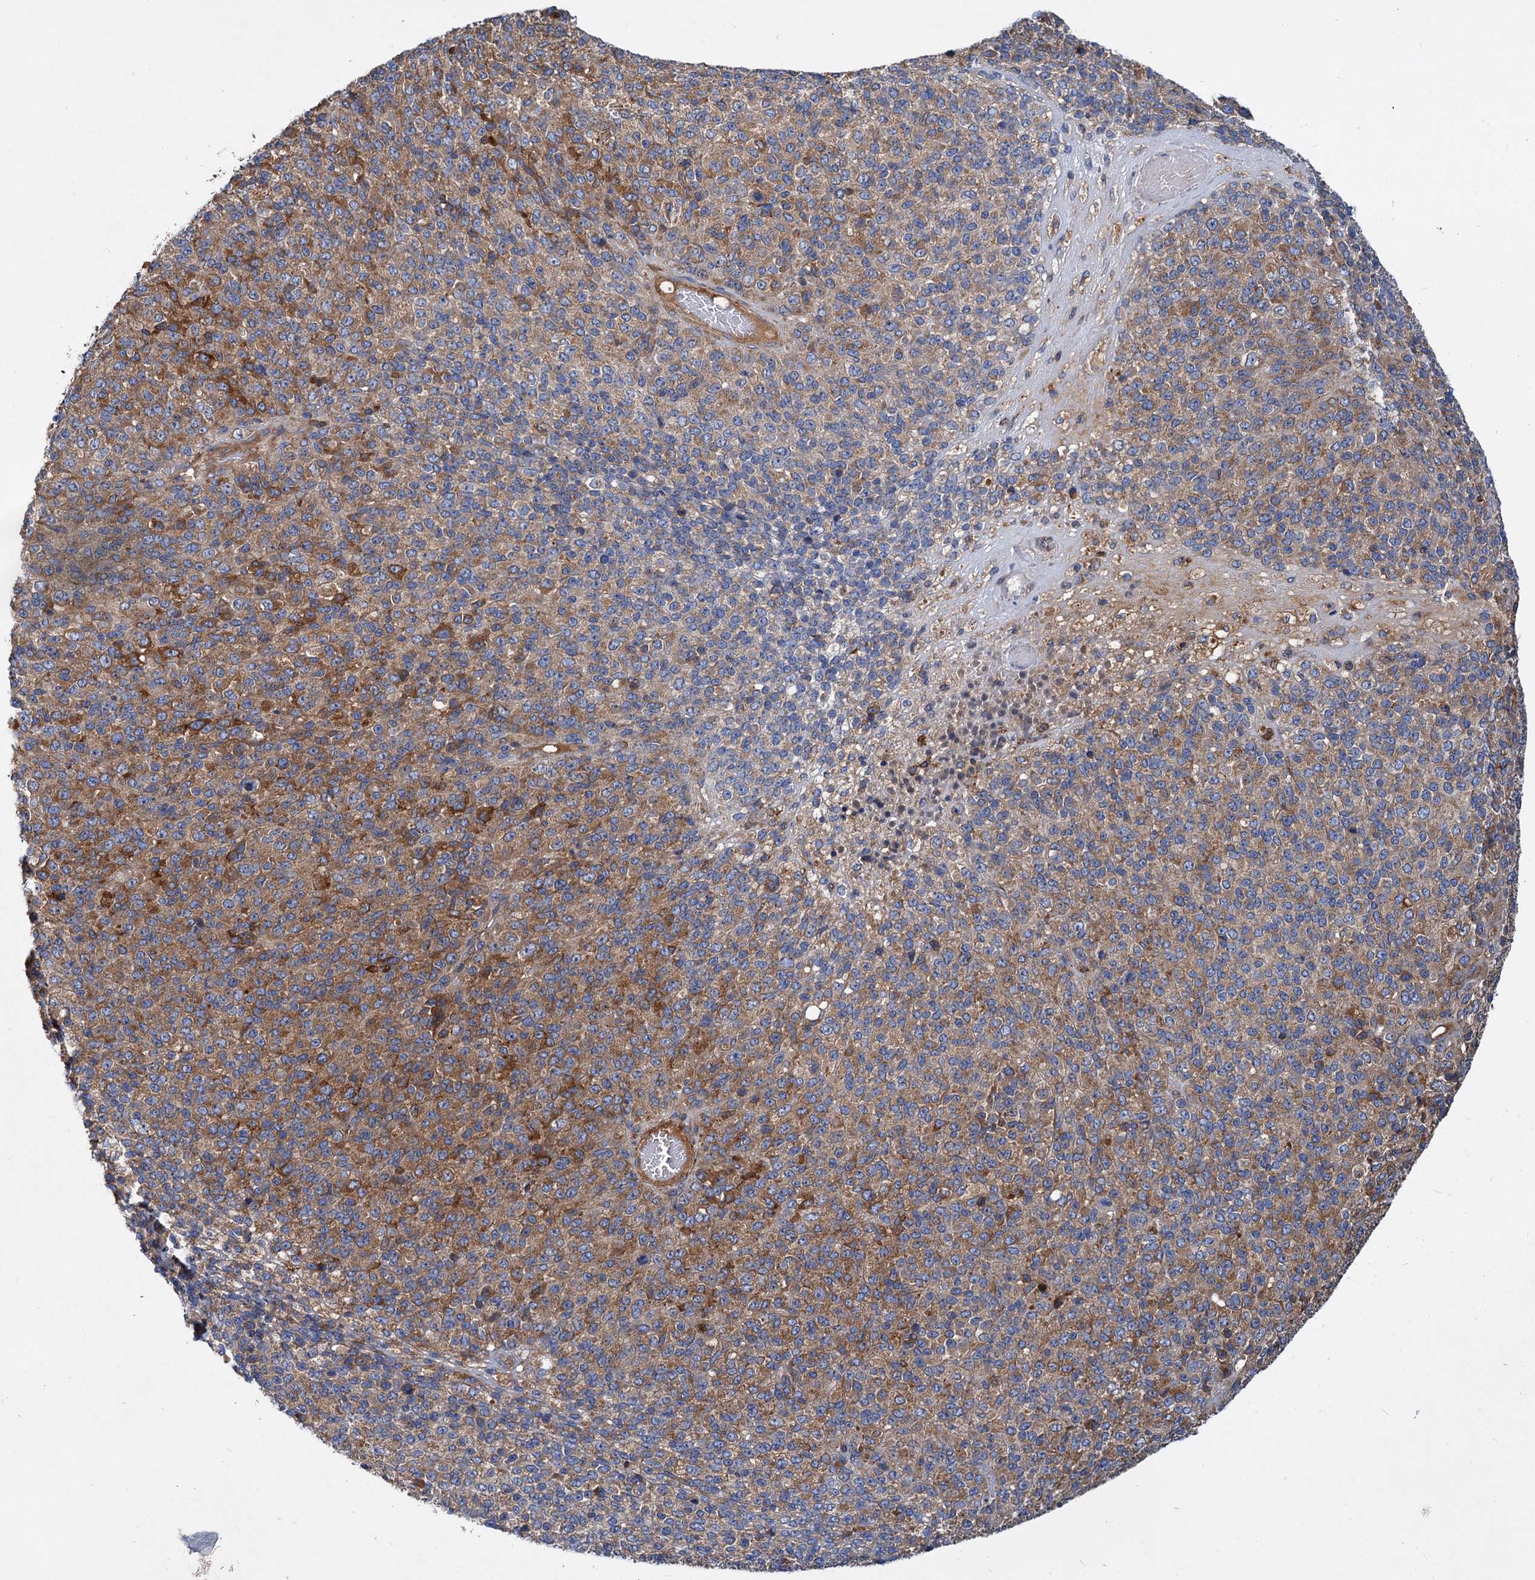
{"staining": {"intensity": "moderate", "quantity": ">75%", "location": "cytoplasmic/membranous"}, "tissue": "melanoma", "cell_type": "Tumor cells", "image_type": "cancer", "snomed": [{"axis": "morphology", "description": "Malignant melanoma, Metastatic site"}, {"axis": "topography", "description": "Brain"}], "caption": "Protein expression analysis of melanoma displays moderate cytoplasmic/membranous staining in about >75% of tumor cells.", "gene": "ALKBH7", "patient": {"sex": "female", "age": 56}}